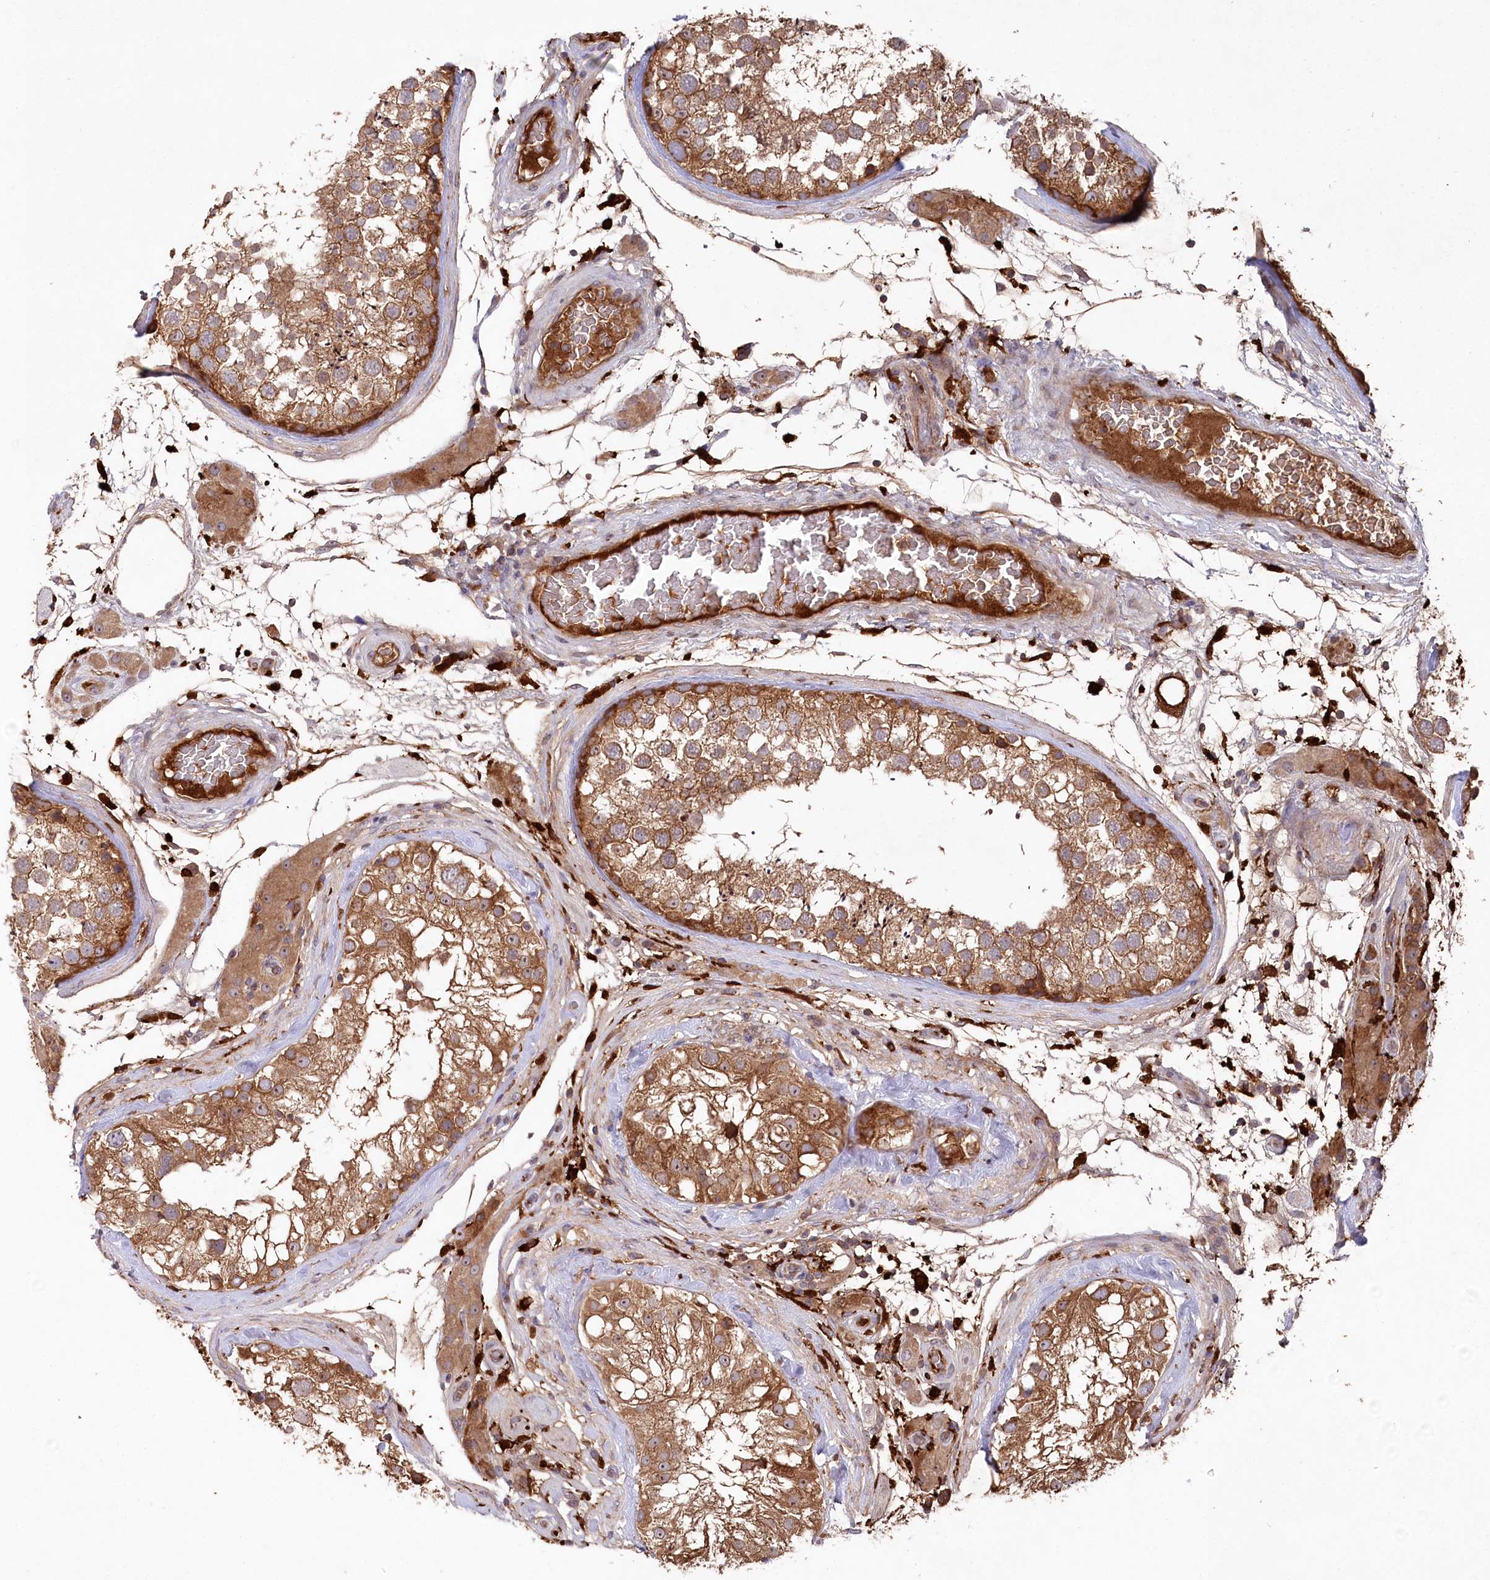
{"staining": {"intensity": "strong", "quantity": ">75%", "location": "cytoplasmic/membranous"}, "tissue": "testis", "cell_type": "Cells in seminiferous ducts", "image_type": "normal", "snomed": [{"axis": "morphology", "description": "Normal tissue, NOS"}, {"axis": "topography", "description": "Testis"}], "caption": "Strong cytoplasmic/membranous positivity for a protein is identified in approximately >75% of cells in seminiferous ducts of unremarkable testis using immunohistochemistry (IHC).", "gene": "PPP1R21", "patient": {"sex": "male", "age": 46}}